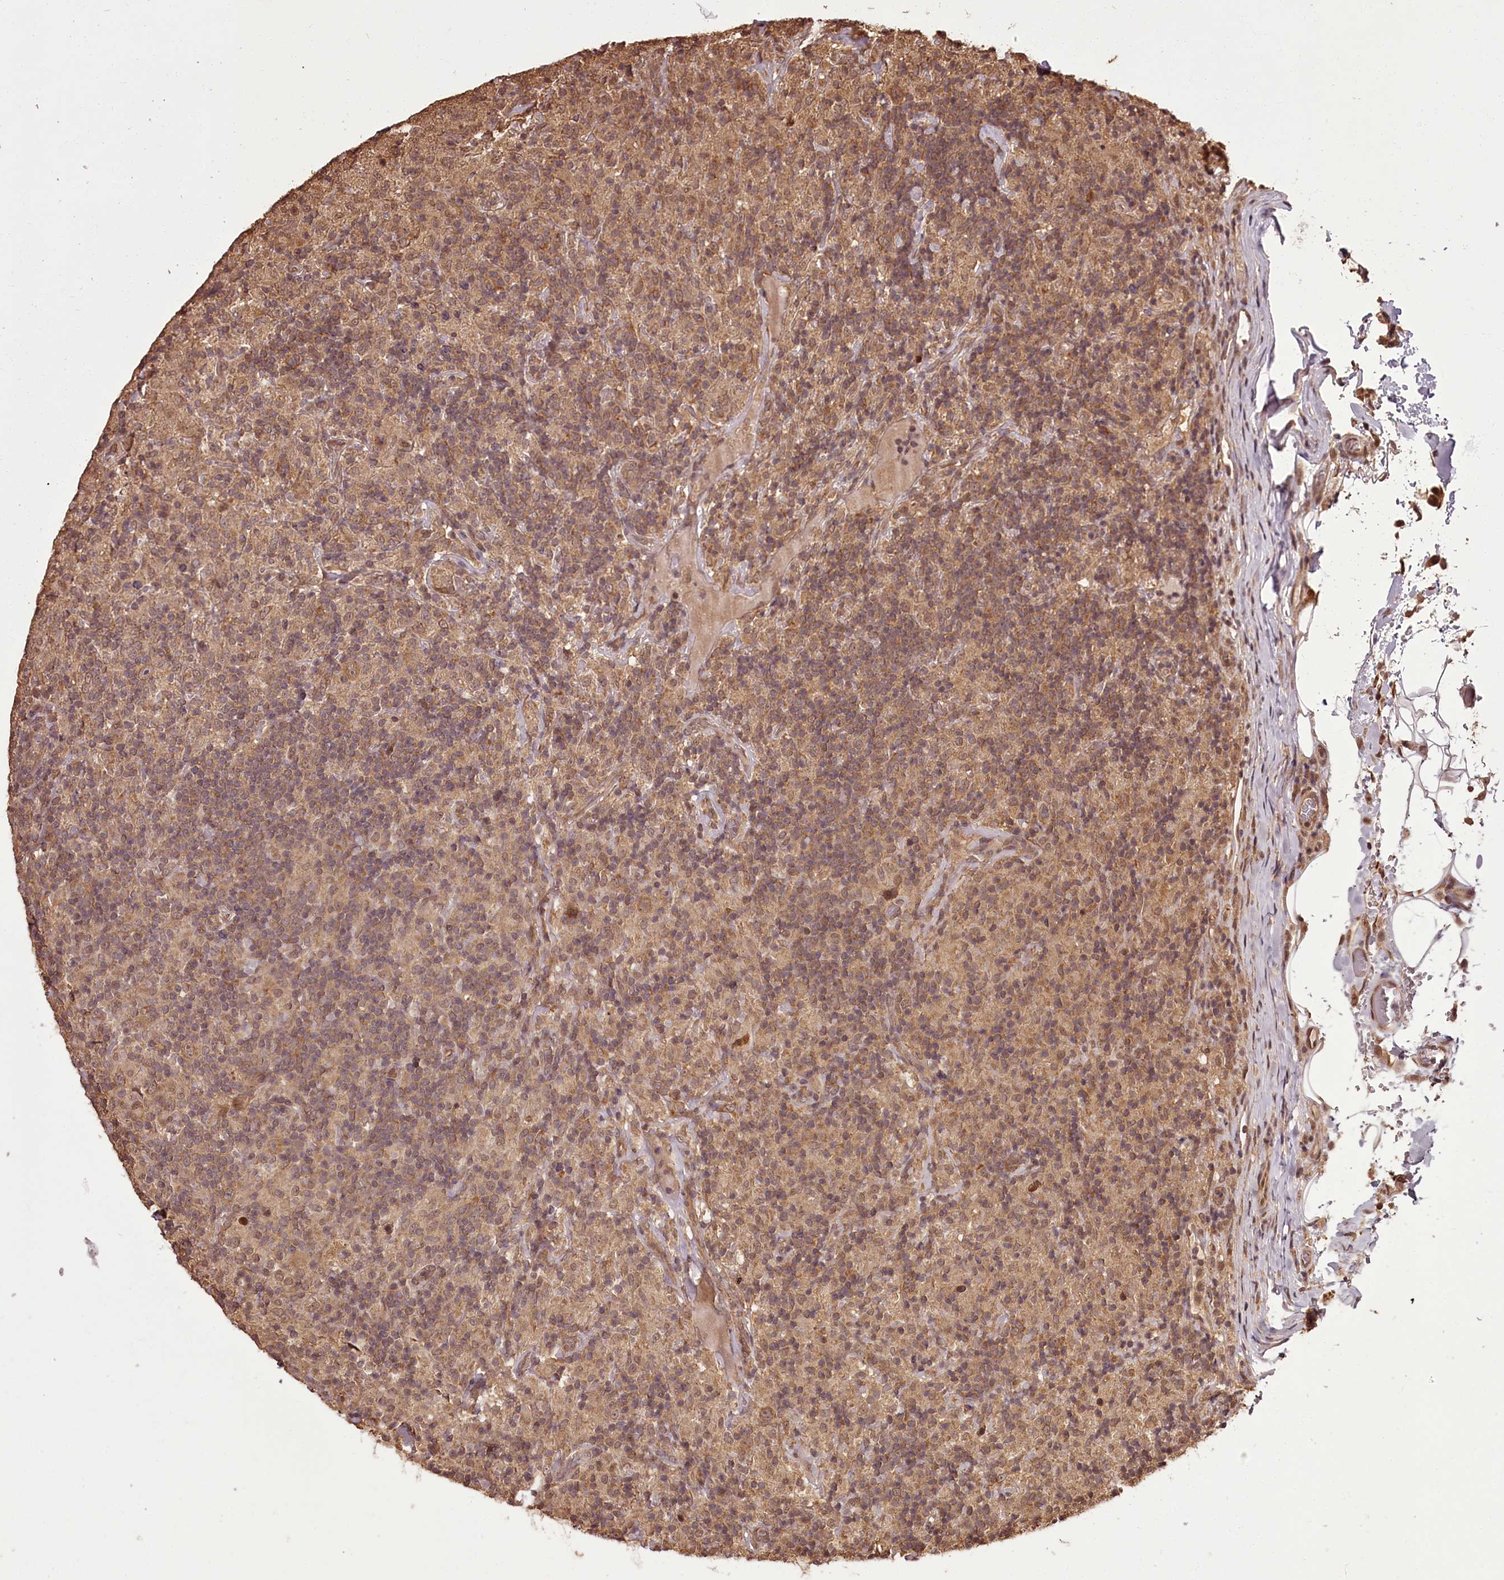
{"staining": {"intensity": "moderate", "quantity": ">75%", "location": "cytoplasmic/membranous"}, "tissue": "lymphoma", "cell_type": "Tumor cells", "image_type": "cancer", "snomed": [{"axis": "morphology", "description": "Hodgkin's disease, NOS"}, {"axis": "topography", "description": "Lymph node"}], "caption": "High-power microscopy captured an immunohistochemistry (IHC) histopathology image of lymphoma, revealing moderate cytoplasmic/membranous expression in about >75% of tumor cells.", "gene": "NPRL2", "patient": {"sex": "male", "age": 70}}